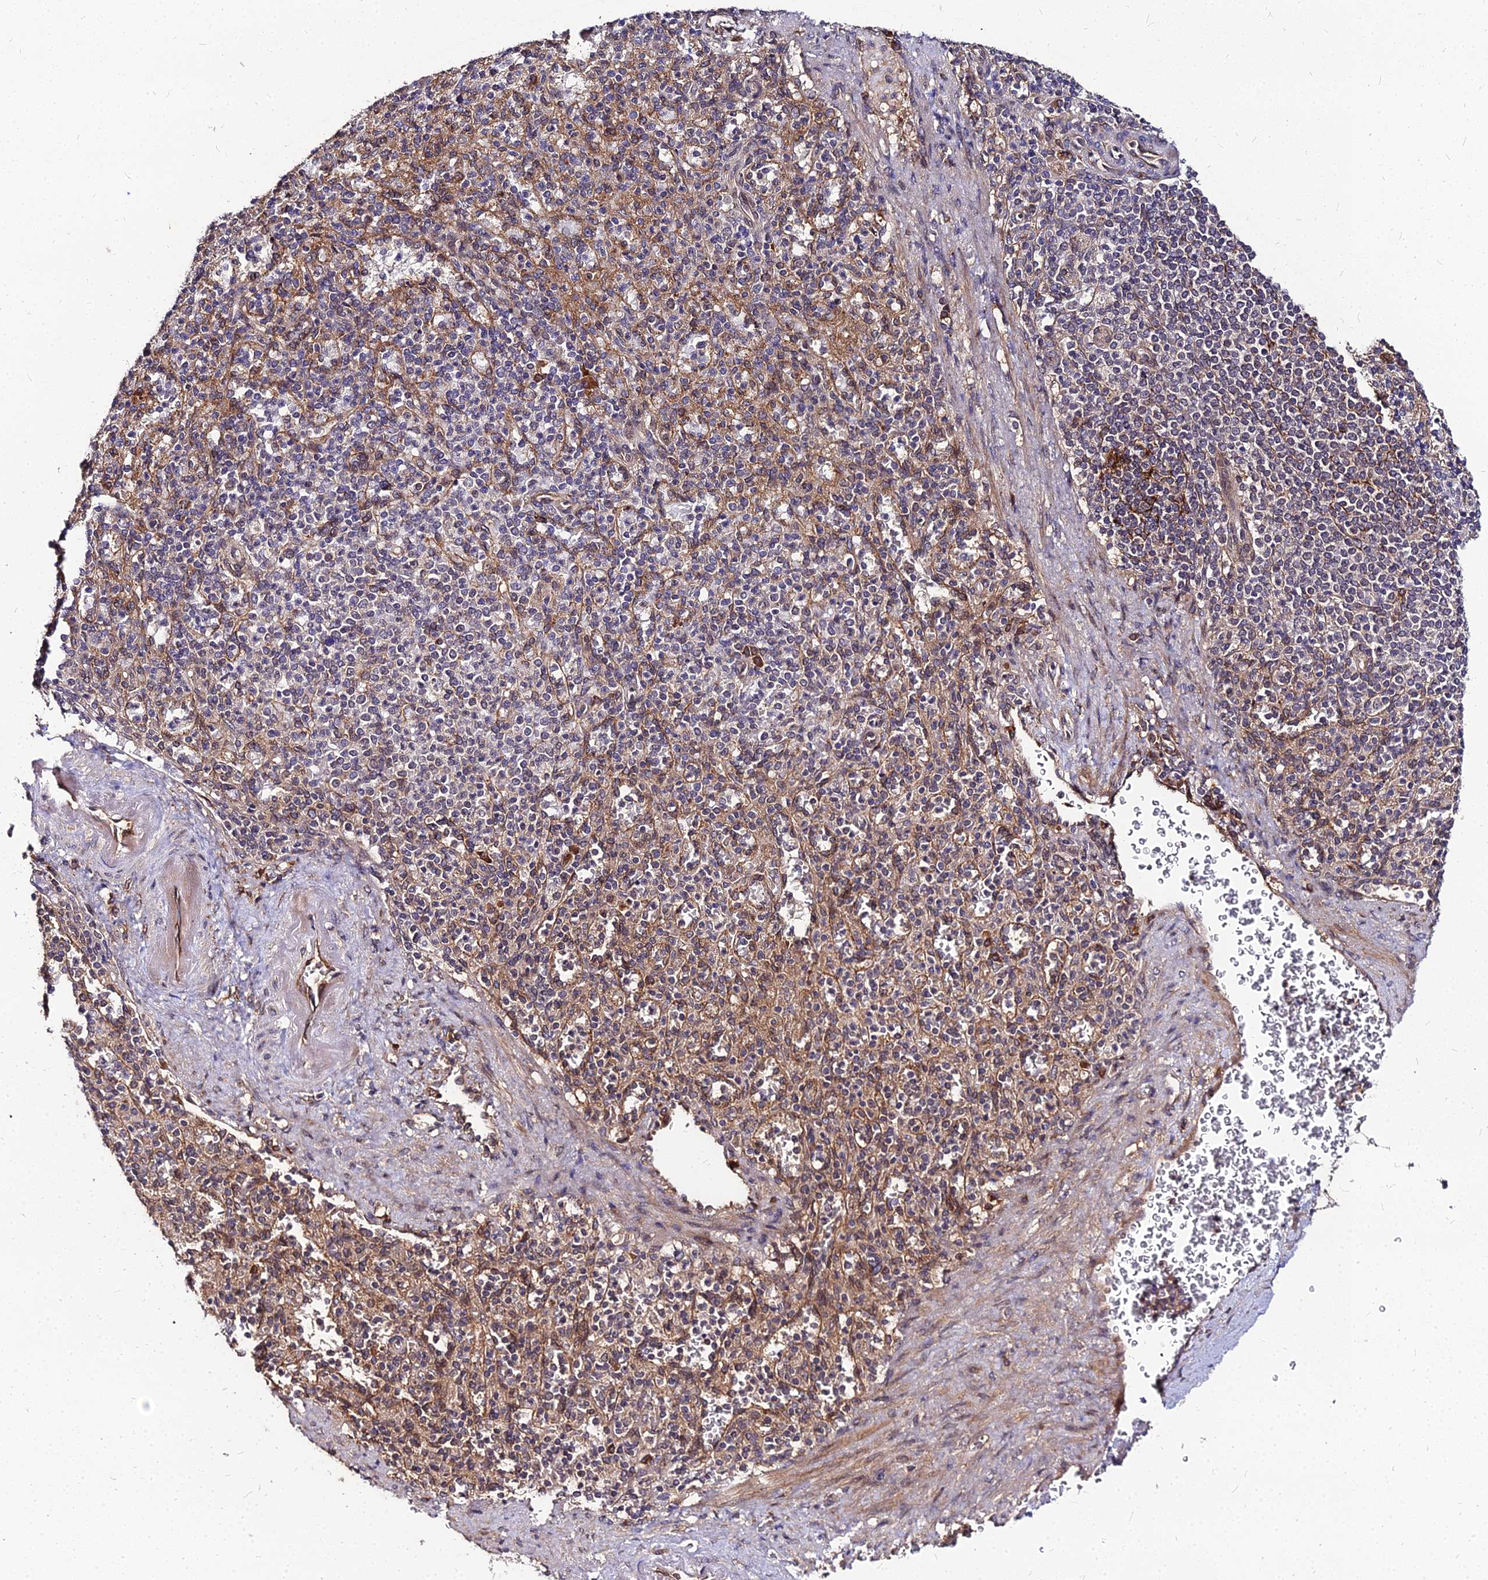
{"staining": {"intensity": "moderate", "quantity": "25%-75%", "location": "cytoplasmic/membranous"}, "tissue": "spleen", "cell_type": "Cells in red pulp", "image_type": "normal", "snomed": [{"axis": "morphology", "description": "Normal tissue, NOS"}, {"axis": "topography", "description": "Spleen"}], "caption": "Spleen was stained to show a protein in brown. There is medium levels of moderate cytoplasmic/membranous expression in about 25%-75% of cells in red pulp.", "gene": "PDE4D", "patient": {"sex": "female", "age": 74}}